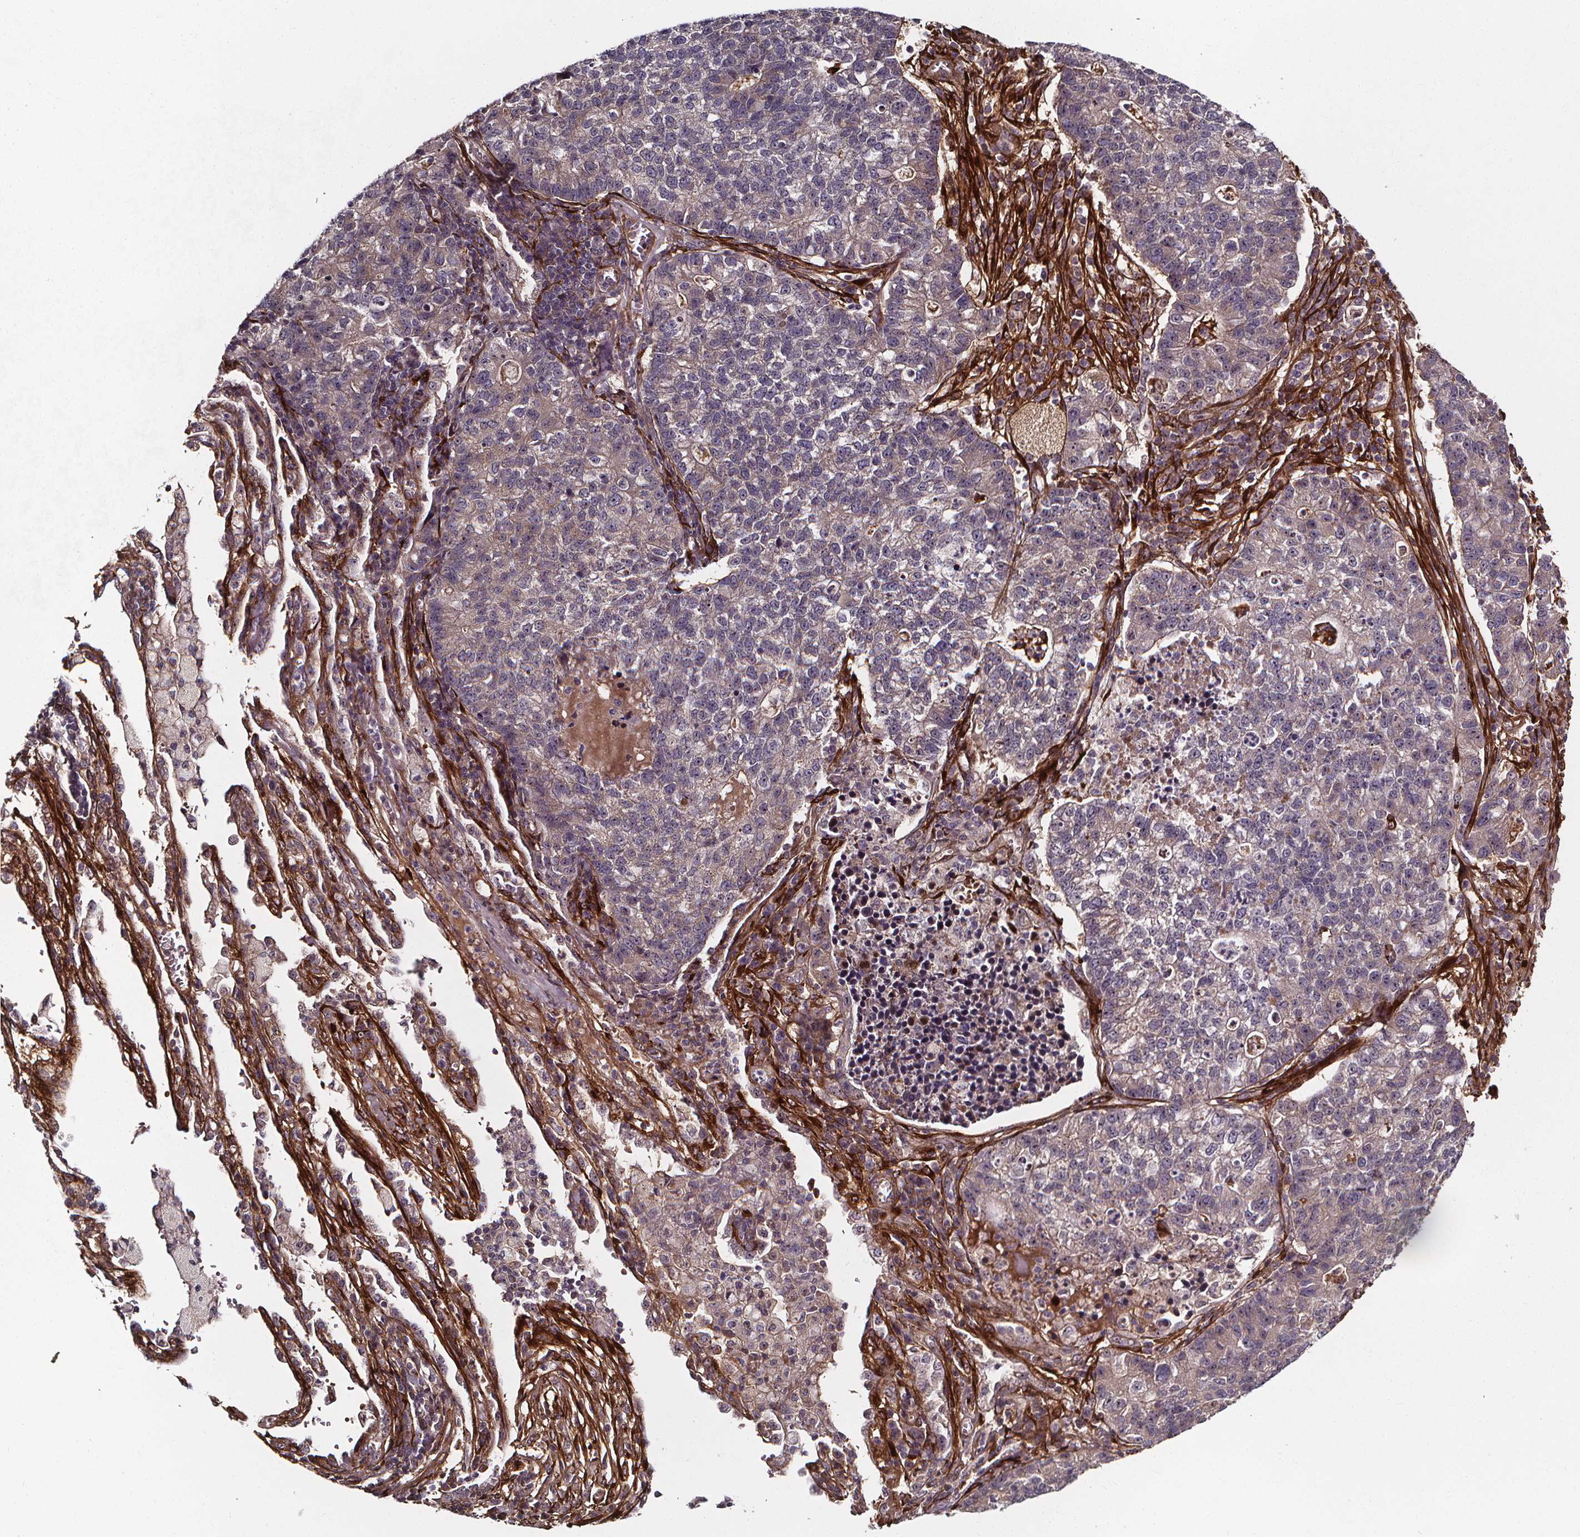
{"staining": {"intensity": "weak", "quantity": "<25%", "location": "cytoplasmic/membranous,nuclear"}, "tissue": "lung cancer", "cell_type": "Tumor cells", "image_type": "cancer", "snomed": [{"axis": "morphology", "description": "Adenocarcinoma, NOS"}, {"axis": "topography", "description": "Lung"}], "caption": "DAB (3,3'-diaminobenzidine) immunohistochemical staining of lung cancer (adenocarcinoma) shows no significant expression in tumor cells.", "gene": "AEBP1", "patient": {"sex": "male", "age": 57}}